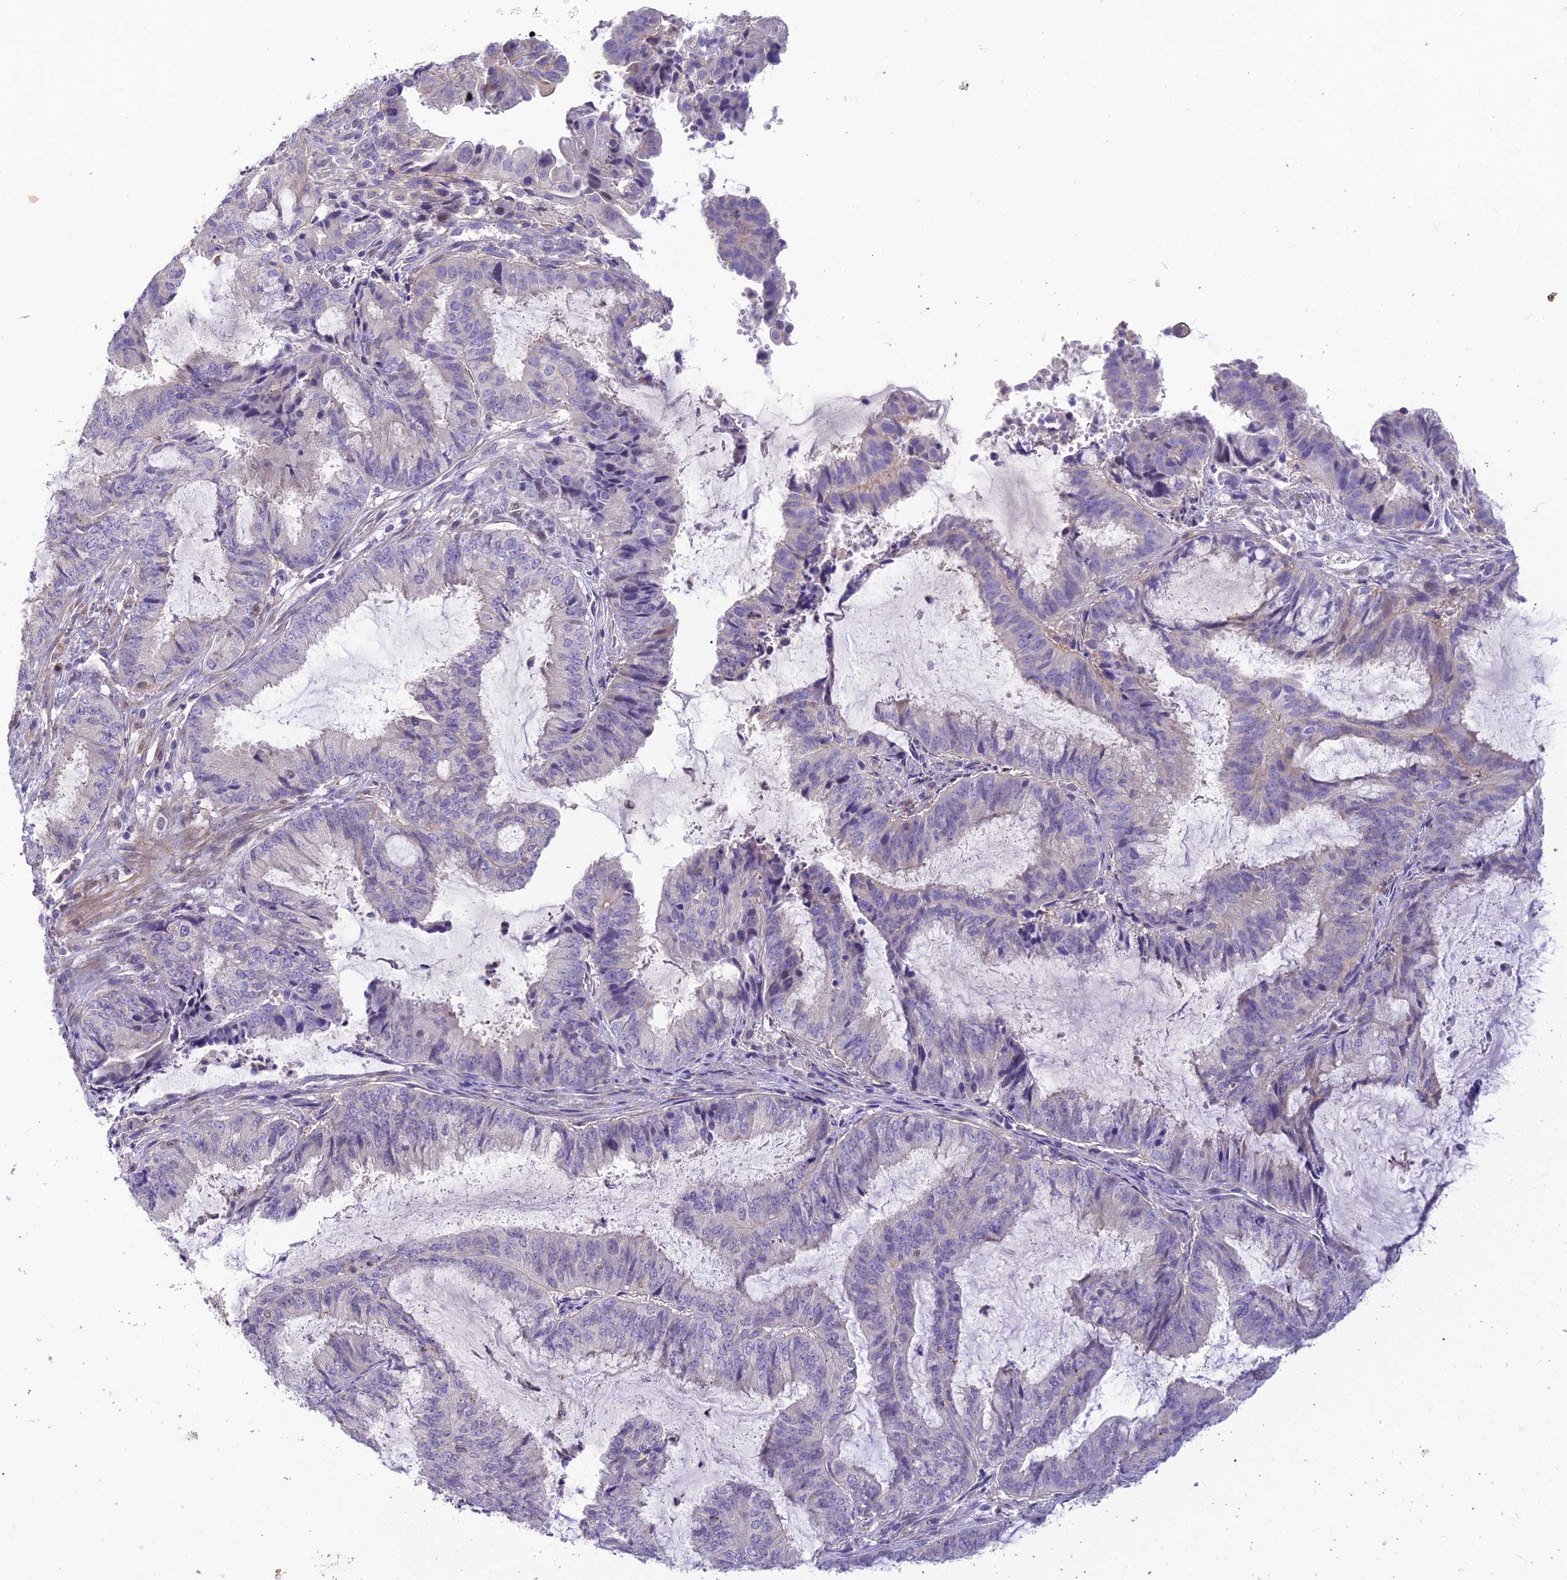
{"staining": {"intensity": "negative", "quantity": "none", "location": "none"}, "tissue": "endometrial cancer", "cell_type": "Tumor cells", "image_type": "cancer", "snomed": [{"axis": "morphology", "description": "Adenocarcinoma, NOS"}, {"axis": "topography", "description": "Endometrium"}], "caption": "Histopathology image shows no protein staining in tumor cells of adenocarcinoma (endometrial) tissue.", "gene": "BMT2", "patient": {"sex": "female", "age": 51}}